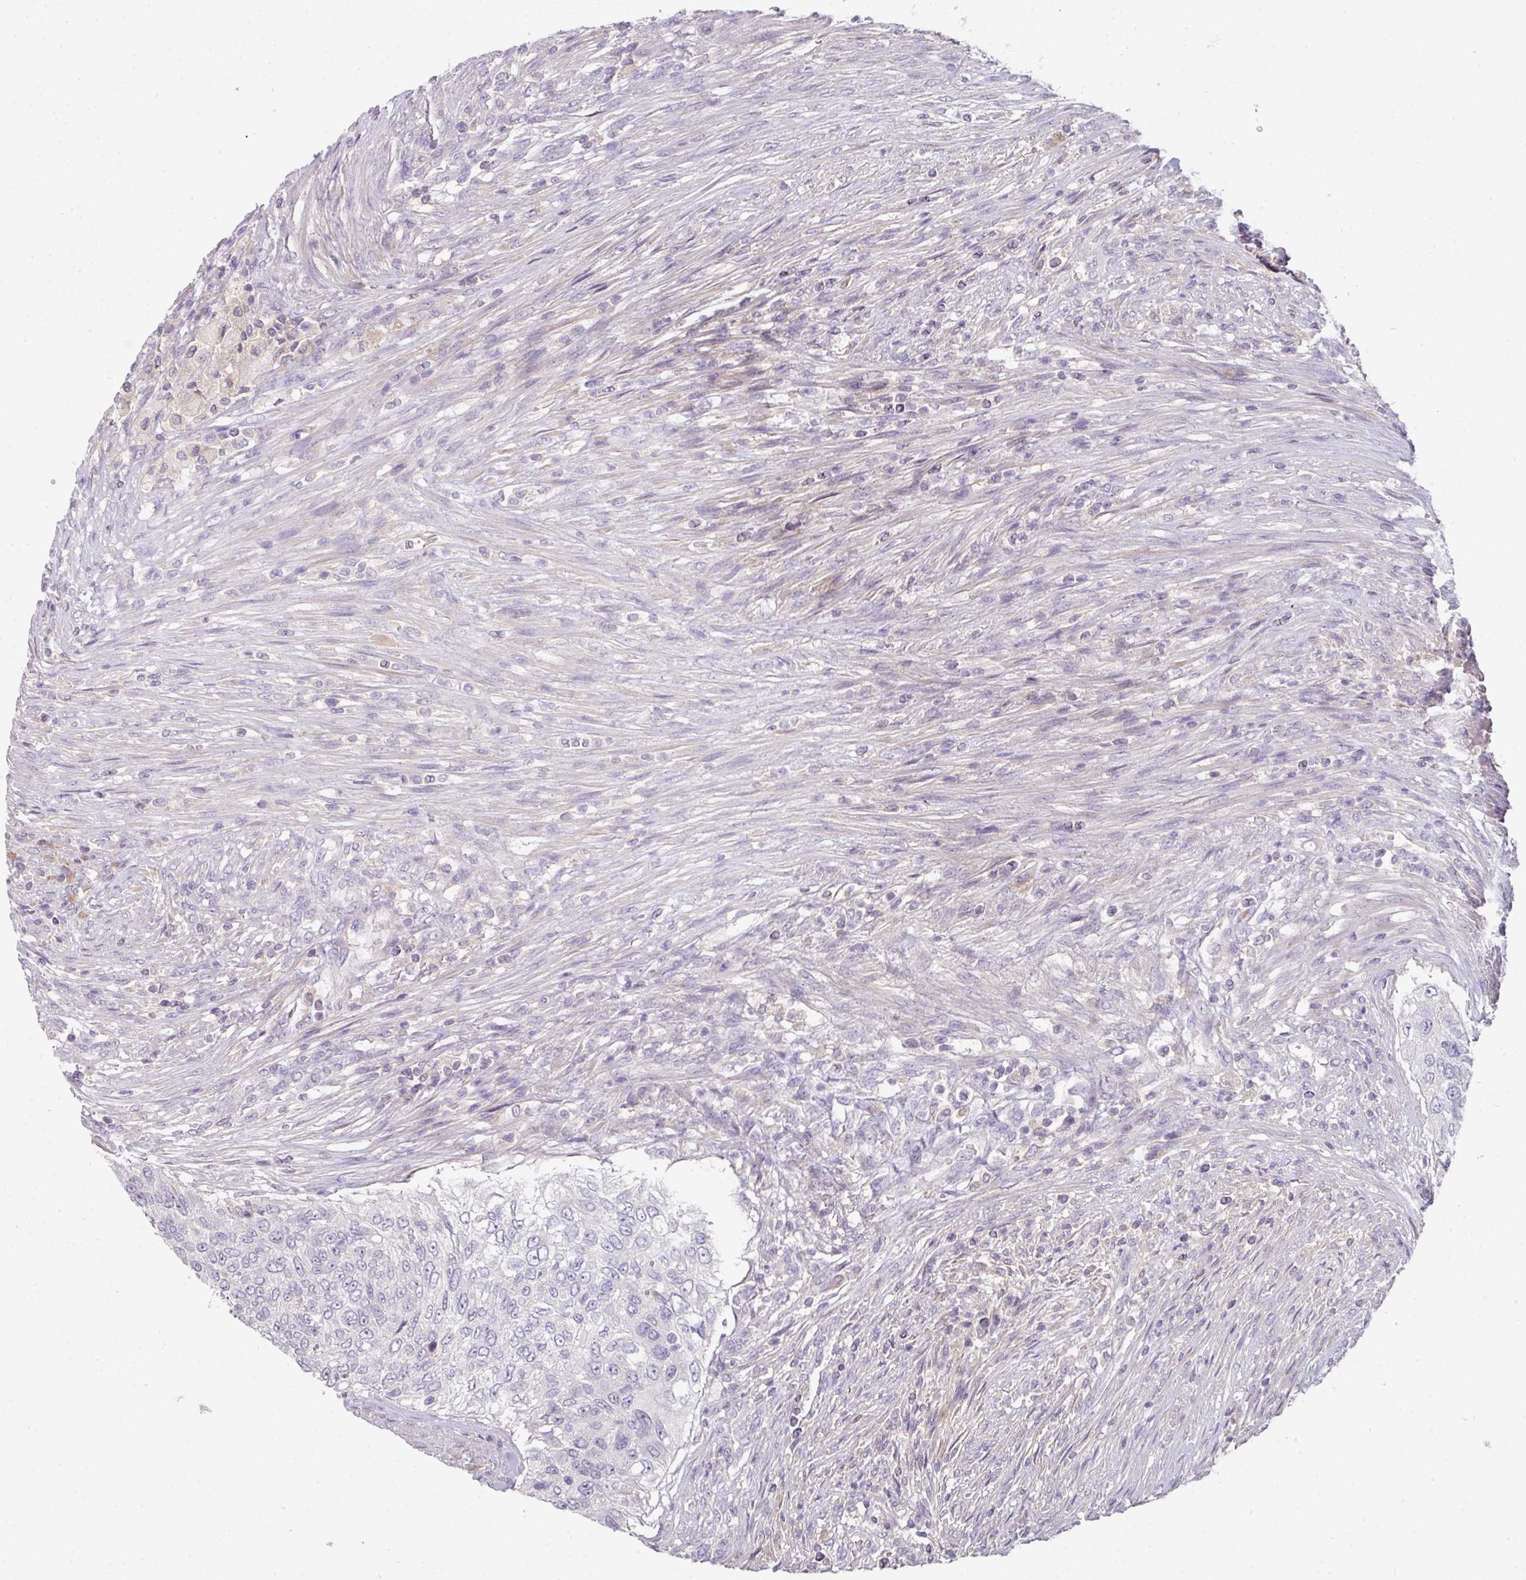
{"staining": {"intensity": "negative", "quantity": "none", "location": "none"}, "tissue": "urothelial cancer", "cell_type": "Tumor cells", "image_type": "cancer", "snomed": [{"axis": "morphology", "description": "Urothelial carcinoma, High grade"}, {"axis": "topography", "description": "Urinary bladder"}], "caption": "This micrograph is of high-grade urothelial carcinoma stained with immunohistochemistry (IHC) to label a protein in brown with the nuclei are counter-stained blue. There is no staining in tumor cells. (Stains: DAB immunohistochemistry (IHC) with hematoxylin counter stain, Microscopy: brightfield microscopy at high magnification).", "gene": "ZNF266", "patient": {"sex": "female", "age": 60}}